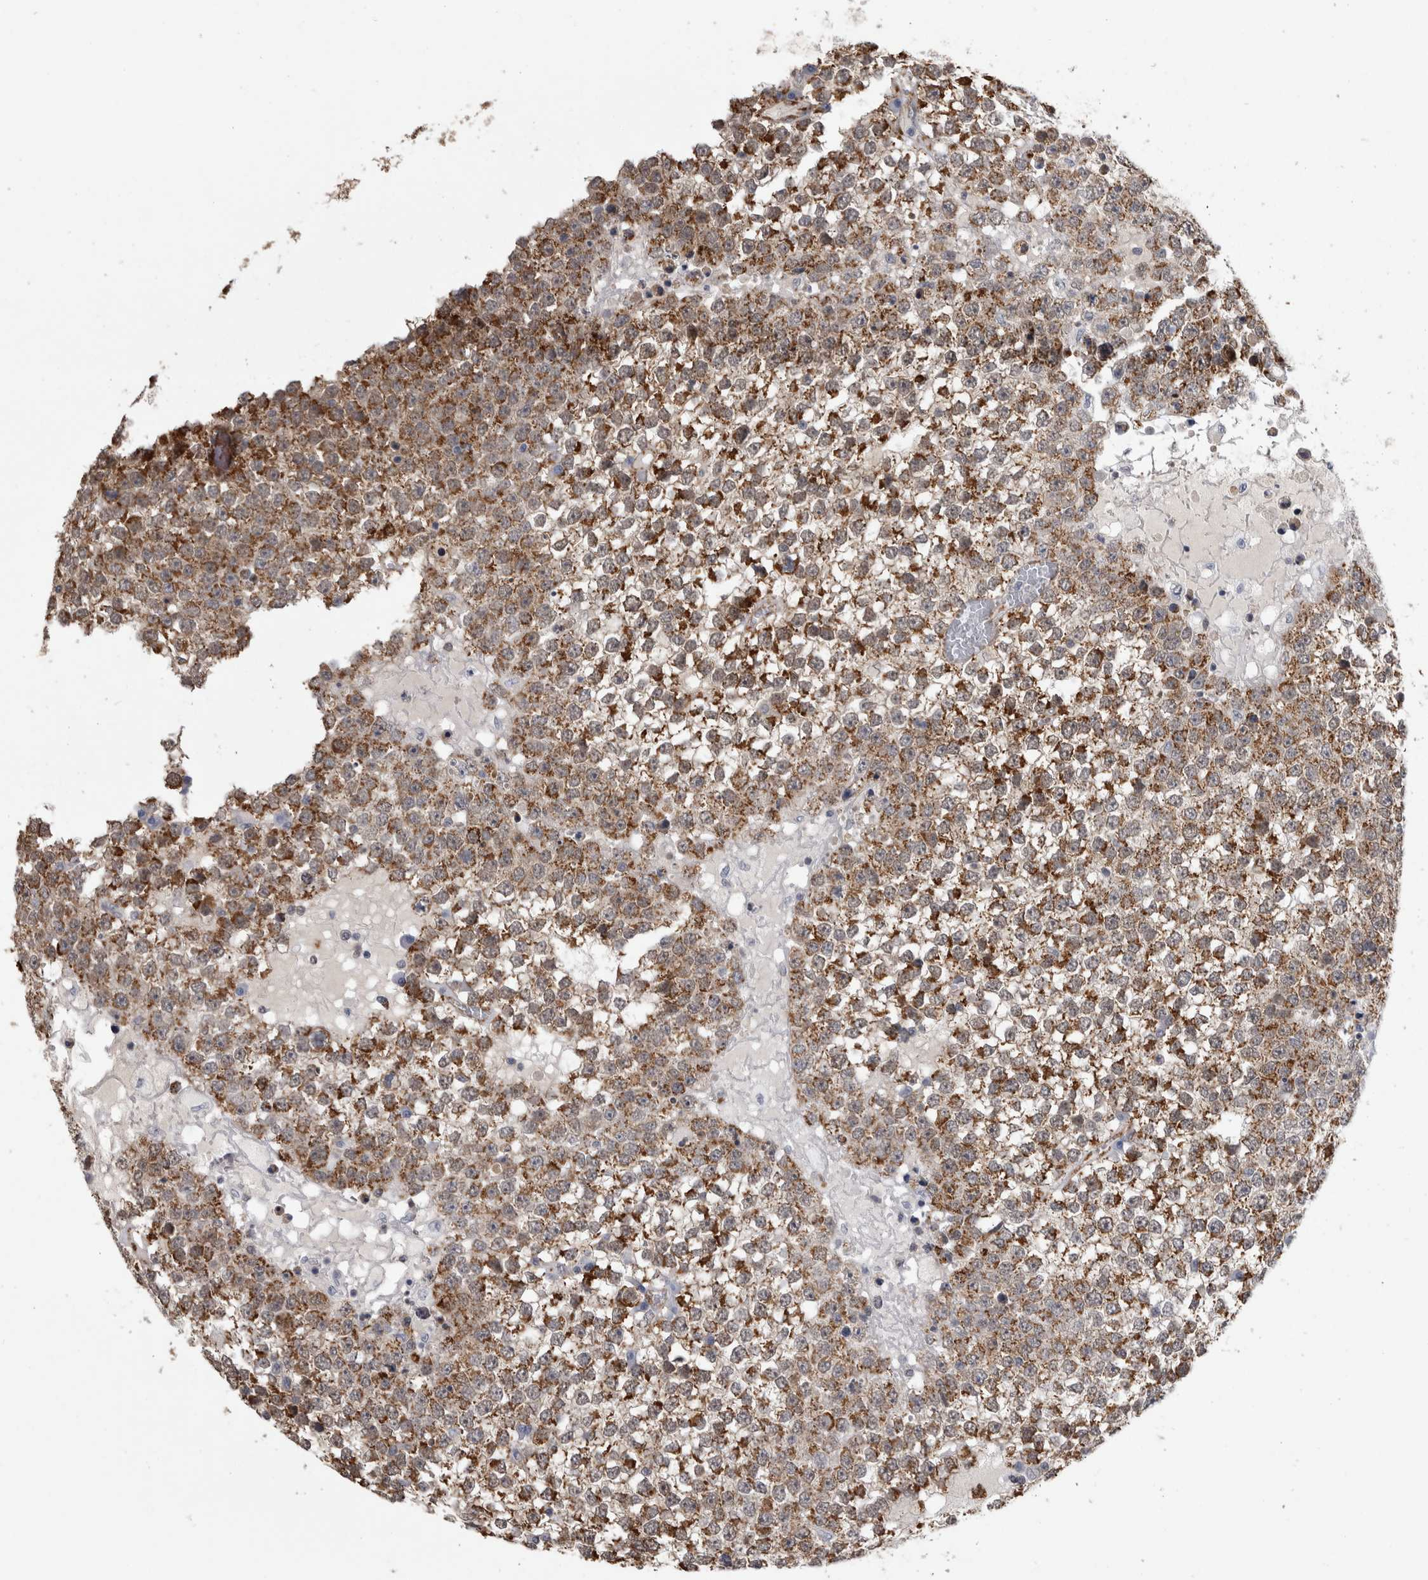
{"staining": {"intensity": "moderate", "quantity": ">75%", "location": "cytoplasmic/membranous"}, "tissue": "testis cancer", "cell_type": "Tumor cells", "image_type": "cancer", "snomed": [{"axis": "morphology", "description": "Seminoma, NOS"}, {"axis": "topography", "description": "Testis"}], "caption": "Seminoma (testis) was stained to show a protein in brown. There is medium levels of moderate cytoplasmic/membranous positivity in approximately >75% of tumor cells. Nuclei are stained in blue.", "gene": "ACOT7", "patient": {"sex": "male", "age": 65}}